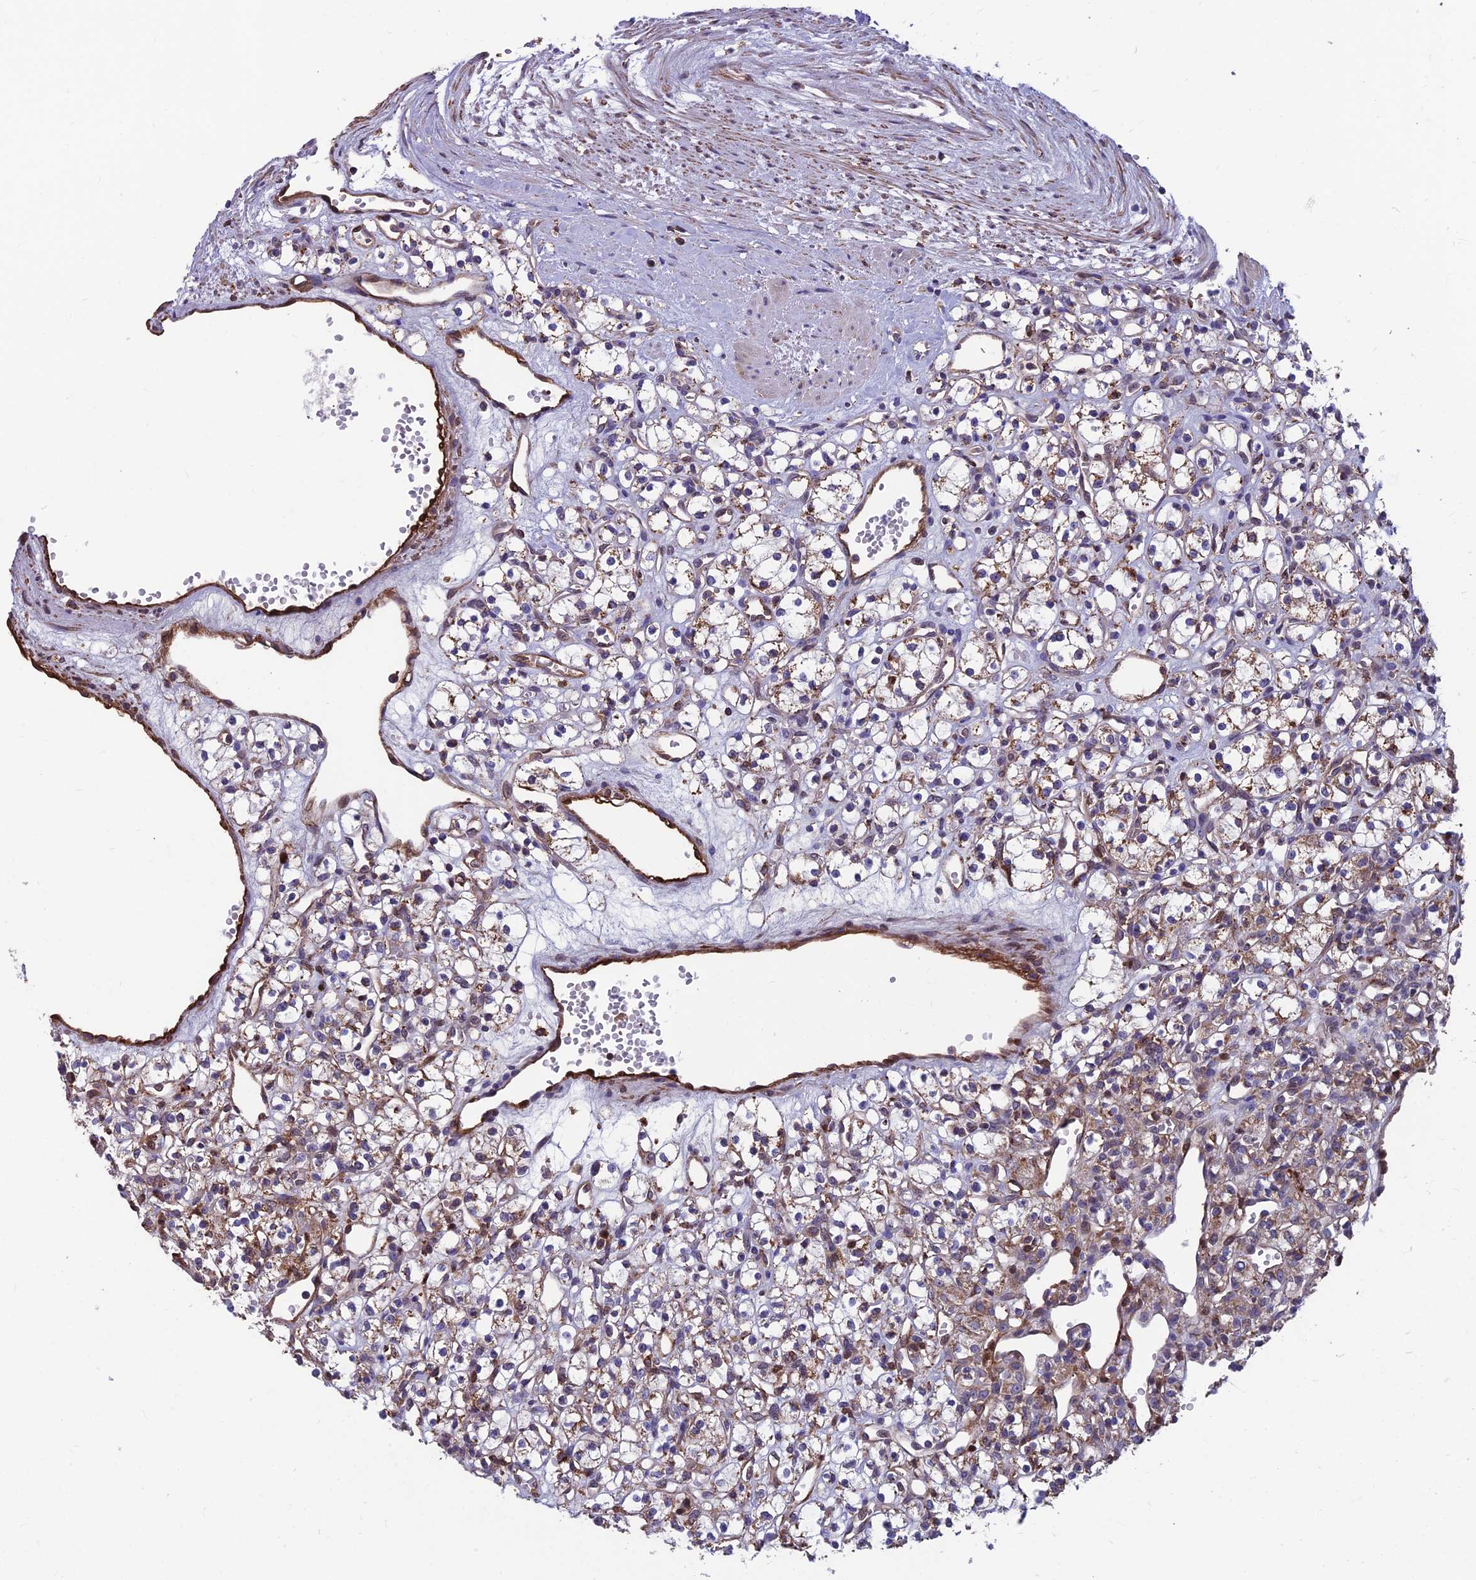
{"staining": {"intensity": "negative", "quantity": "none", "location": "none"}, "tissue": "renal cancer", "cell_type": "Tumor cells", "image_type": "cancer", "snomed": [{"axis": "morphology", "description": "Adenocarcinoma, NOS"}, {"axis": "topography", "description": "Kidney"}], "caption": "Protein analysis of adenocarcinoma (renal) exhibits no significant positivity in tumor cells.", "gene": "RTN4RL1", "patient": {"sex": "female", "age": 59}}